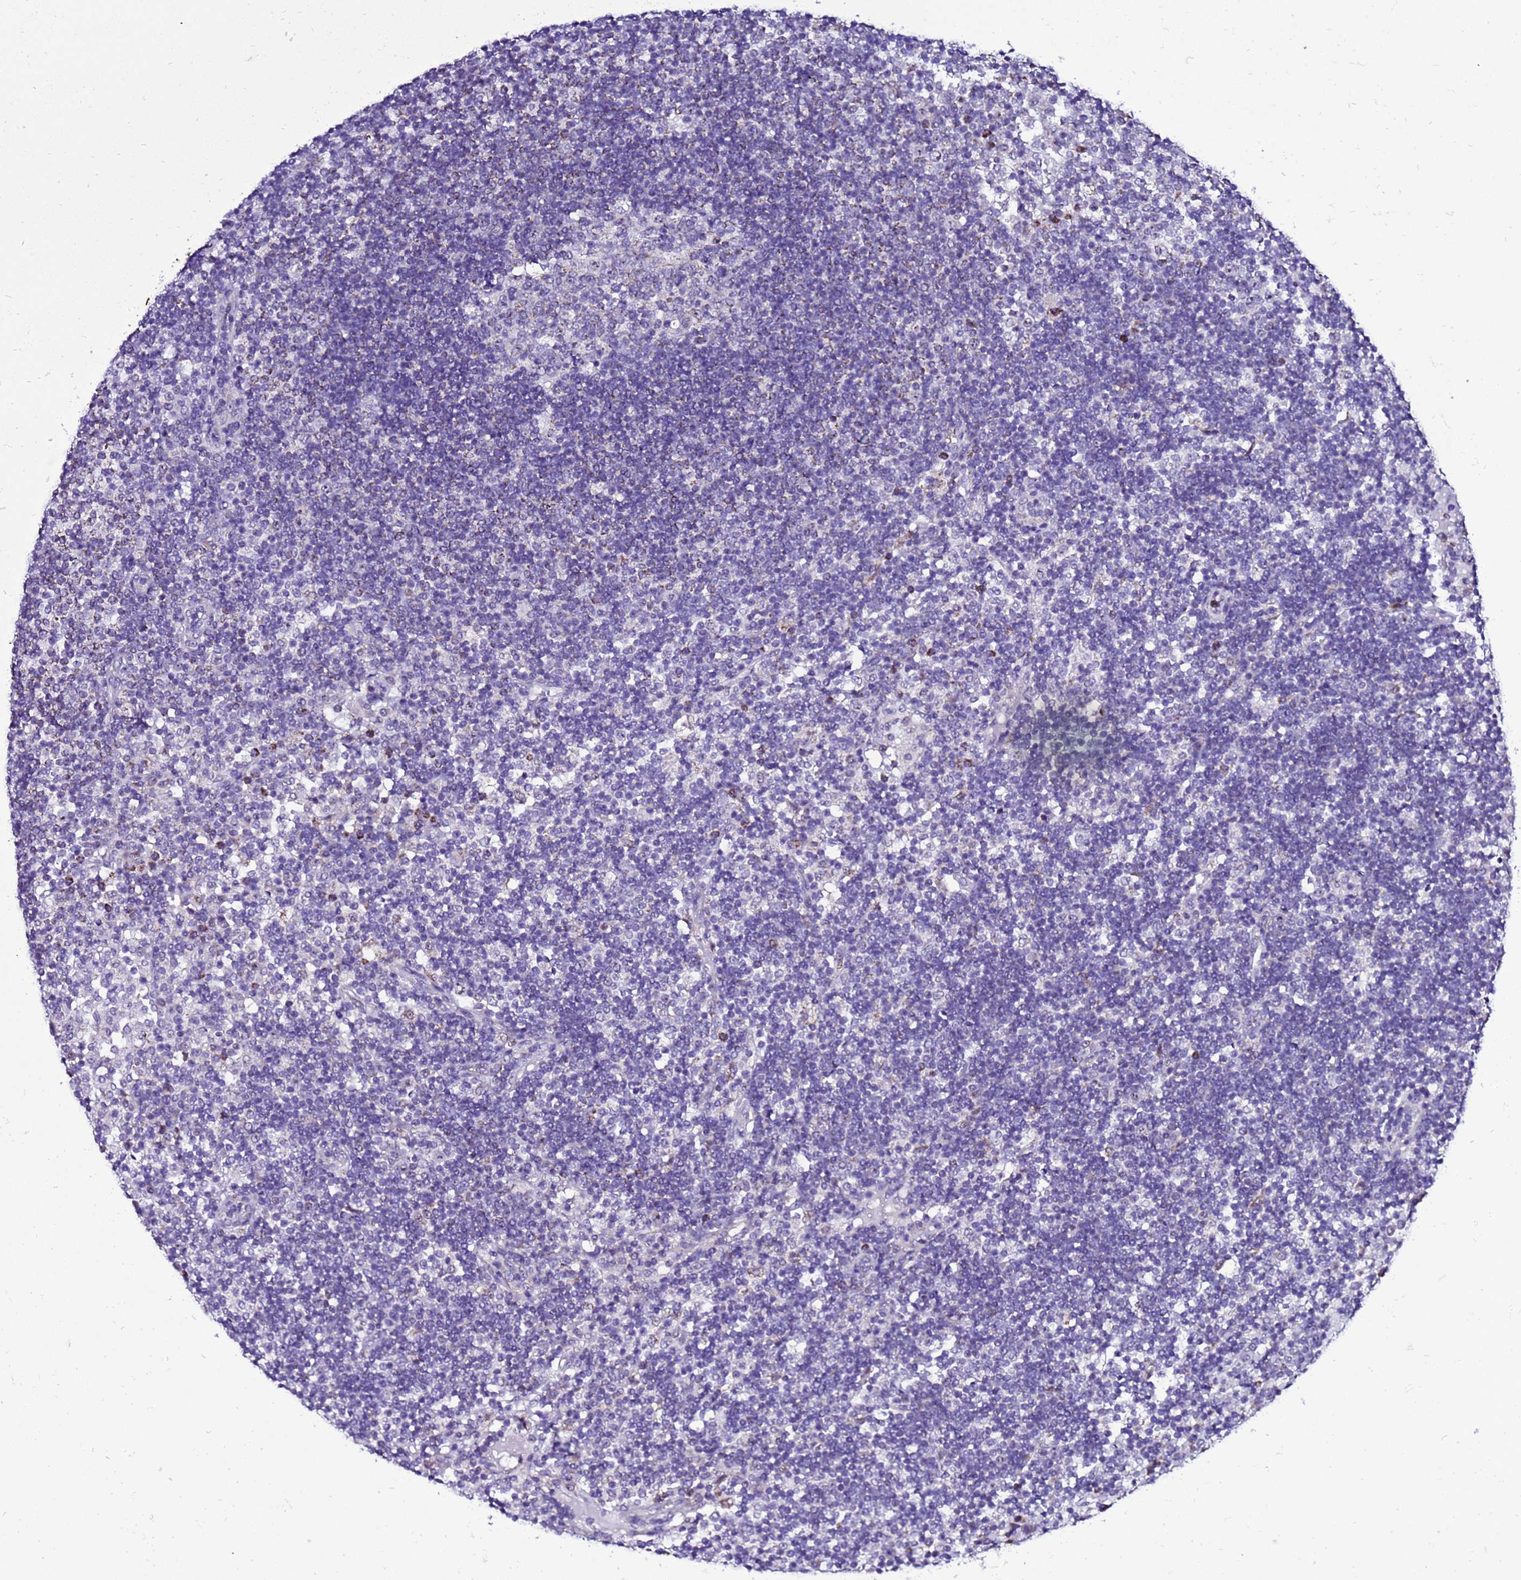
{"staining": {"intensity": "negative", "quantity": "none", "location": "none"}, "tissue": "lymph node", "cell_type": "Germinal center cells", "image_type": "normal", "snomed": [{"axis": "morphology", "description": "Normal tissue, NOS"}, {"axis": "topography", "description": "Lymph node"}], "caption": "Image shows no significant protein expression in germinal center cells of unremarkable lymph node.", "gene": "DPH6", "patient": {"sex": "female", "age": 53}}